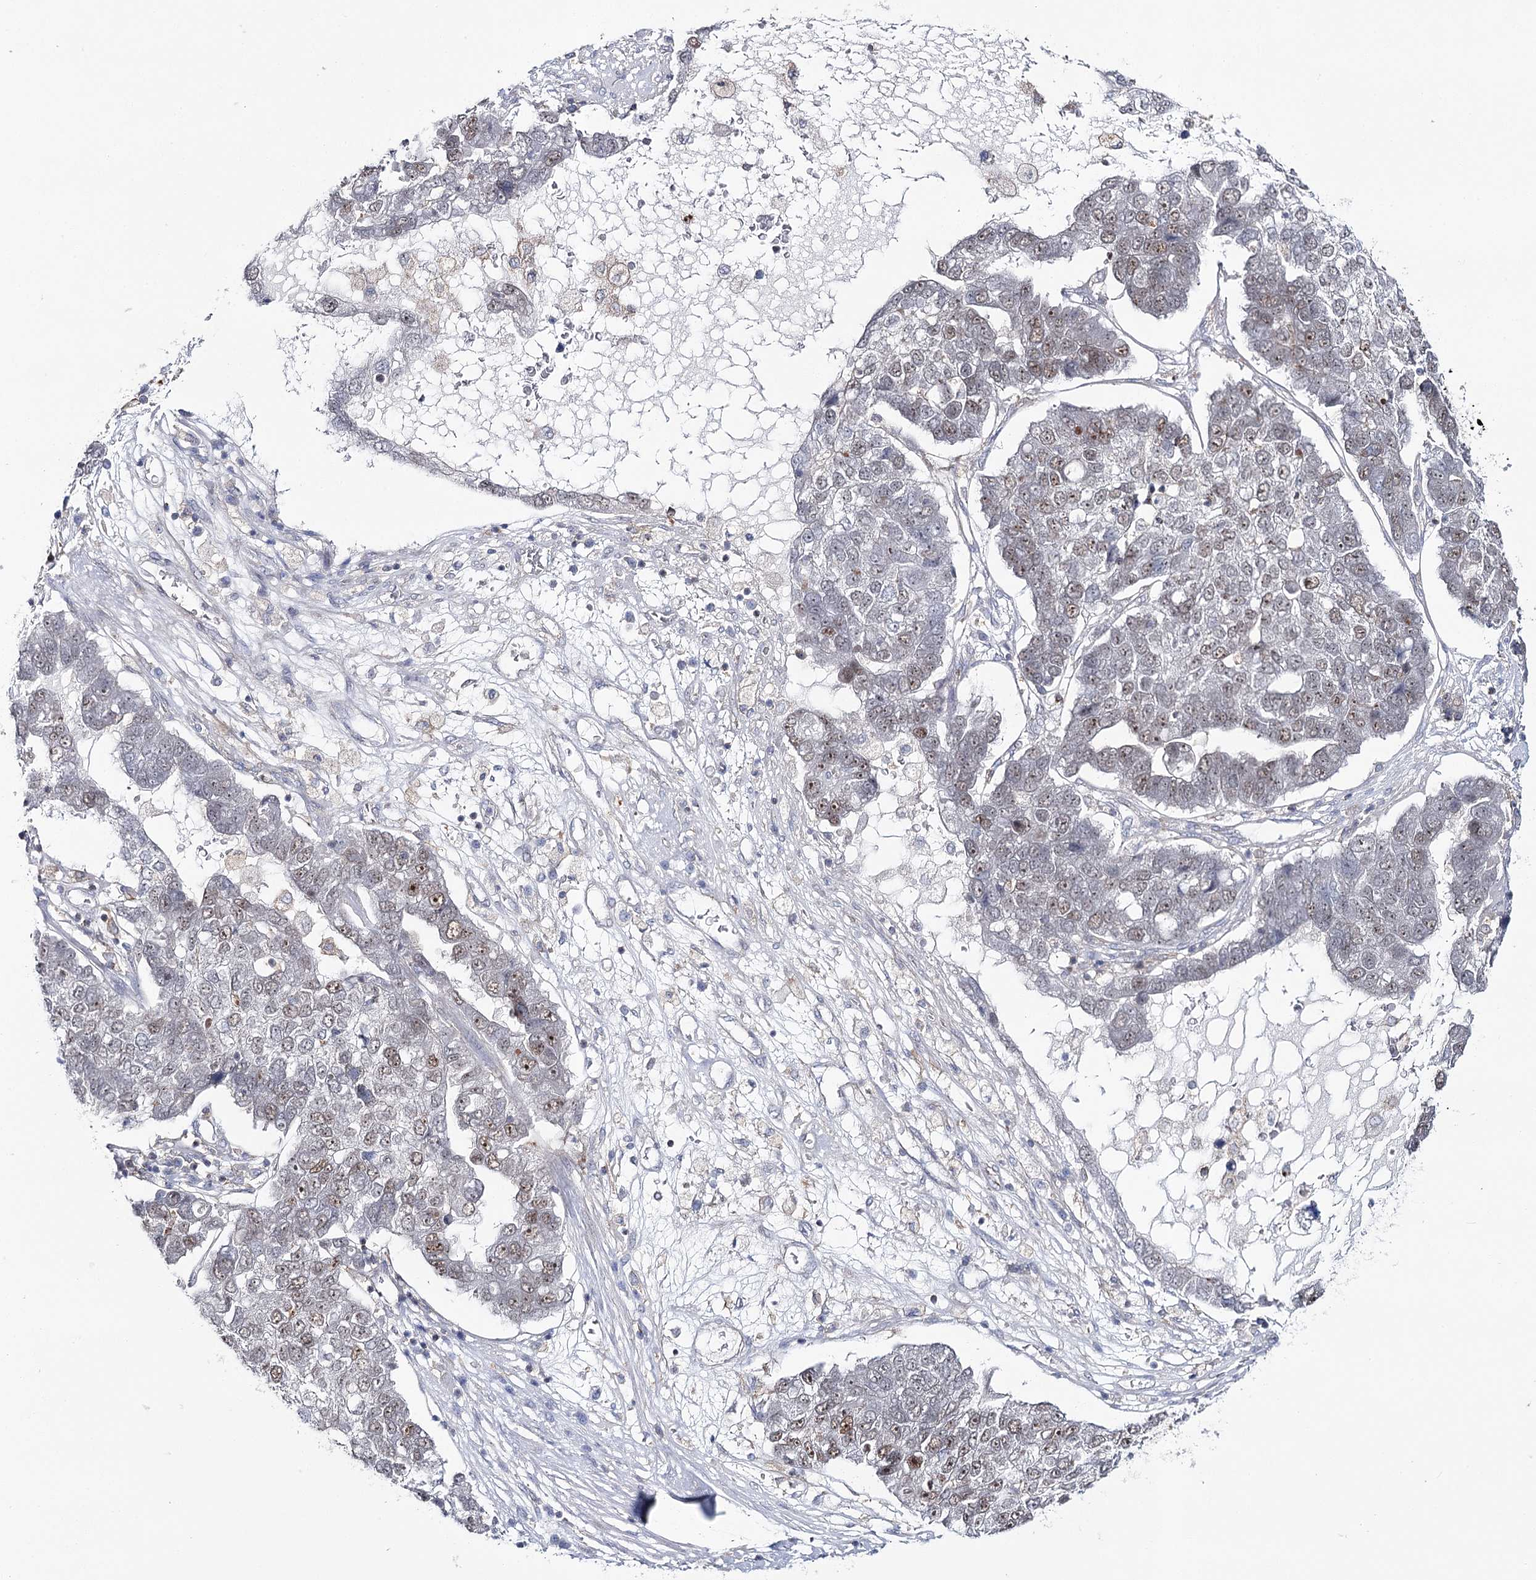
{"staining": {"intensity": "weak", "quantity": "<25%", "location": "nuclear"}, "tissue": "pancreatic cancer", "cell_type": "Tumor cells", "image_type": "cancer", "snomed": [{"axis": "morphology", "description": "Adenocarcinoma, NOS"}, {"axis": "topography", "description": "Pancreas"}], "caption": "Immunohistochemistry image of pancreatic cancer (adenocarcinoma) stained for a protein (brown), which shows no positivity in tumor cells. (DAB immunohistochemistry (IHC), high magnification).", "gene": "ZC3H8", "patient": {"sex": "female", "age": 61}}